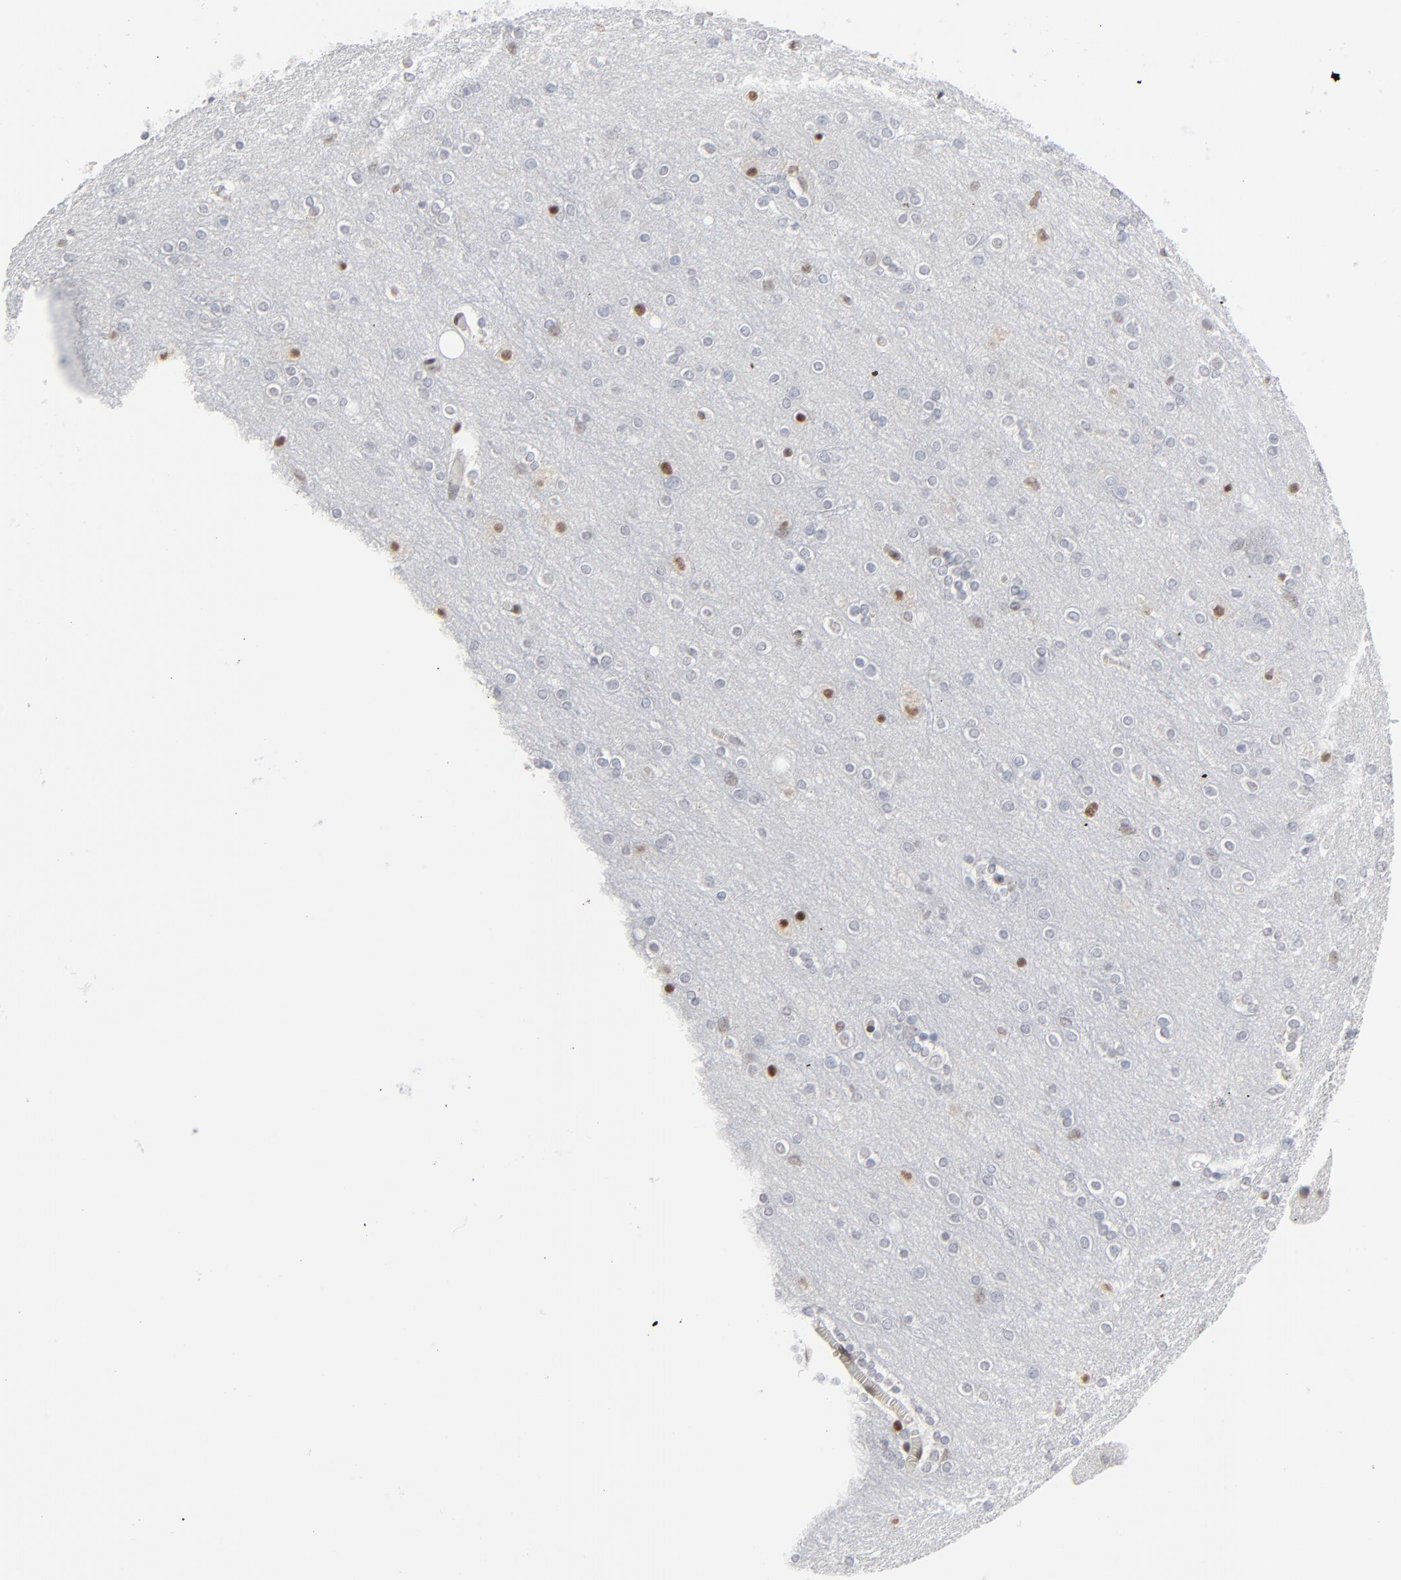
{"staining": {"intensity": "weak", "quantity": ">75%", "location": "nuclear"}, "tissue": "cerebral cortex", "cell_type": "Endothelial cells", "image_type": "normal", "snomed": [{"axis": "morphology", "description": "Normal tissue, NOS"}, {"axis": "topography", "description": "Cerebral cortex"}], "caption": "High-magnification brightfield microscopy of normal cerebral cortex stained with DAB (3,3'-diaminobenzidine) (brown) and counterstained with hematoxylin (blue). endothelial cells exhibit weak nuclear positivity is present in about>75% of cells.", "gene": "IRF9", "patient": {"sex": "female", "age": 54}}